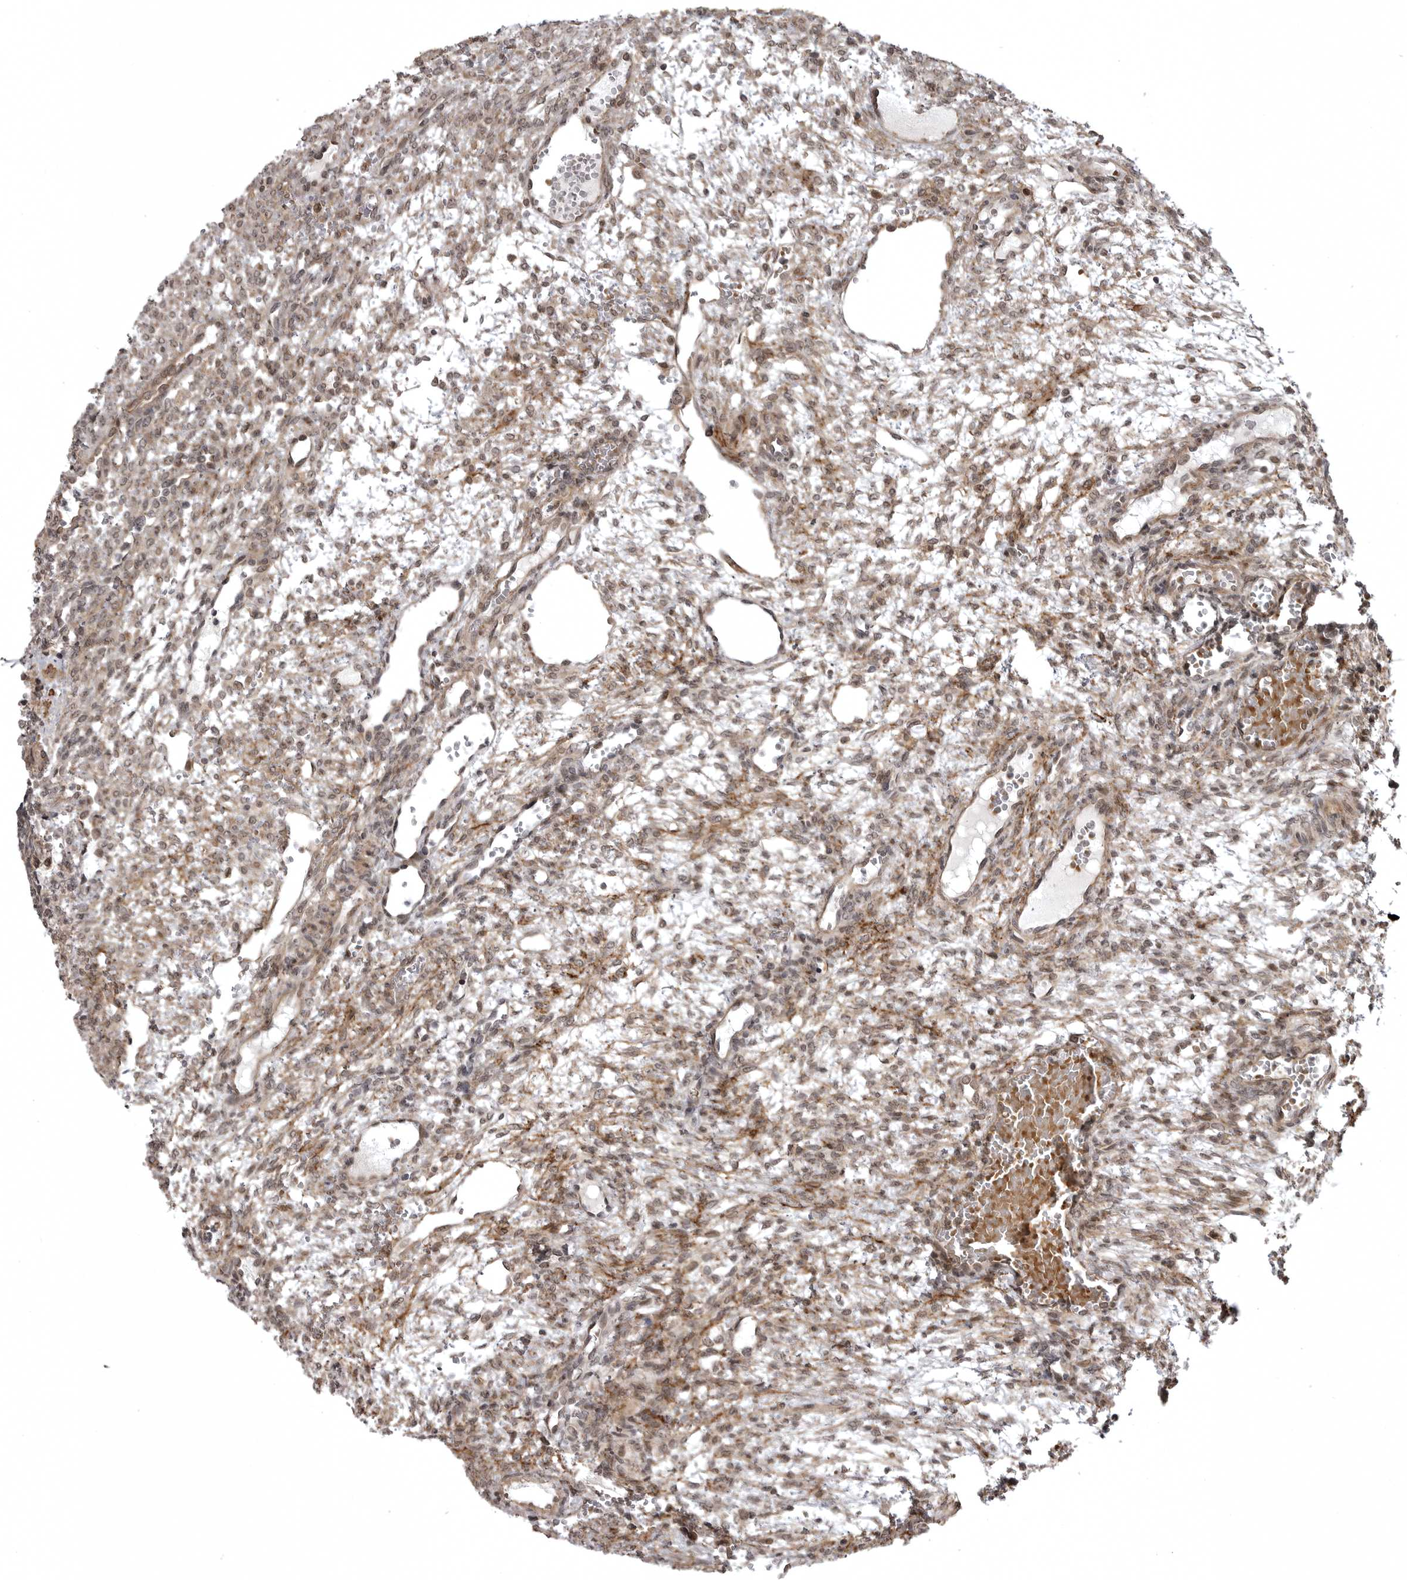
{"staining": {"intensity": "moderate", "quantity": "25%-75%", "location": "cytoplasmic/membranous"}, "tissue": "ovary", "cell_type": "Ovarian stroma cells", "image_type": "normal", "snomed": [{"axis": "morphology", "description": "Normal tissue, NOS"}, {"axis": "topography", "description": "Ovary"}], "caption": "Approximately 25%-75% of ovarian stroma cells in benign ovary display moderate cytoplasmic/membranous protein expression as visualized by brown immunohistochemical staining.", "gene": "SNX16", "patient": {"sex": "female", "age": 34}}